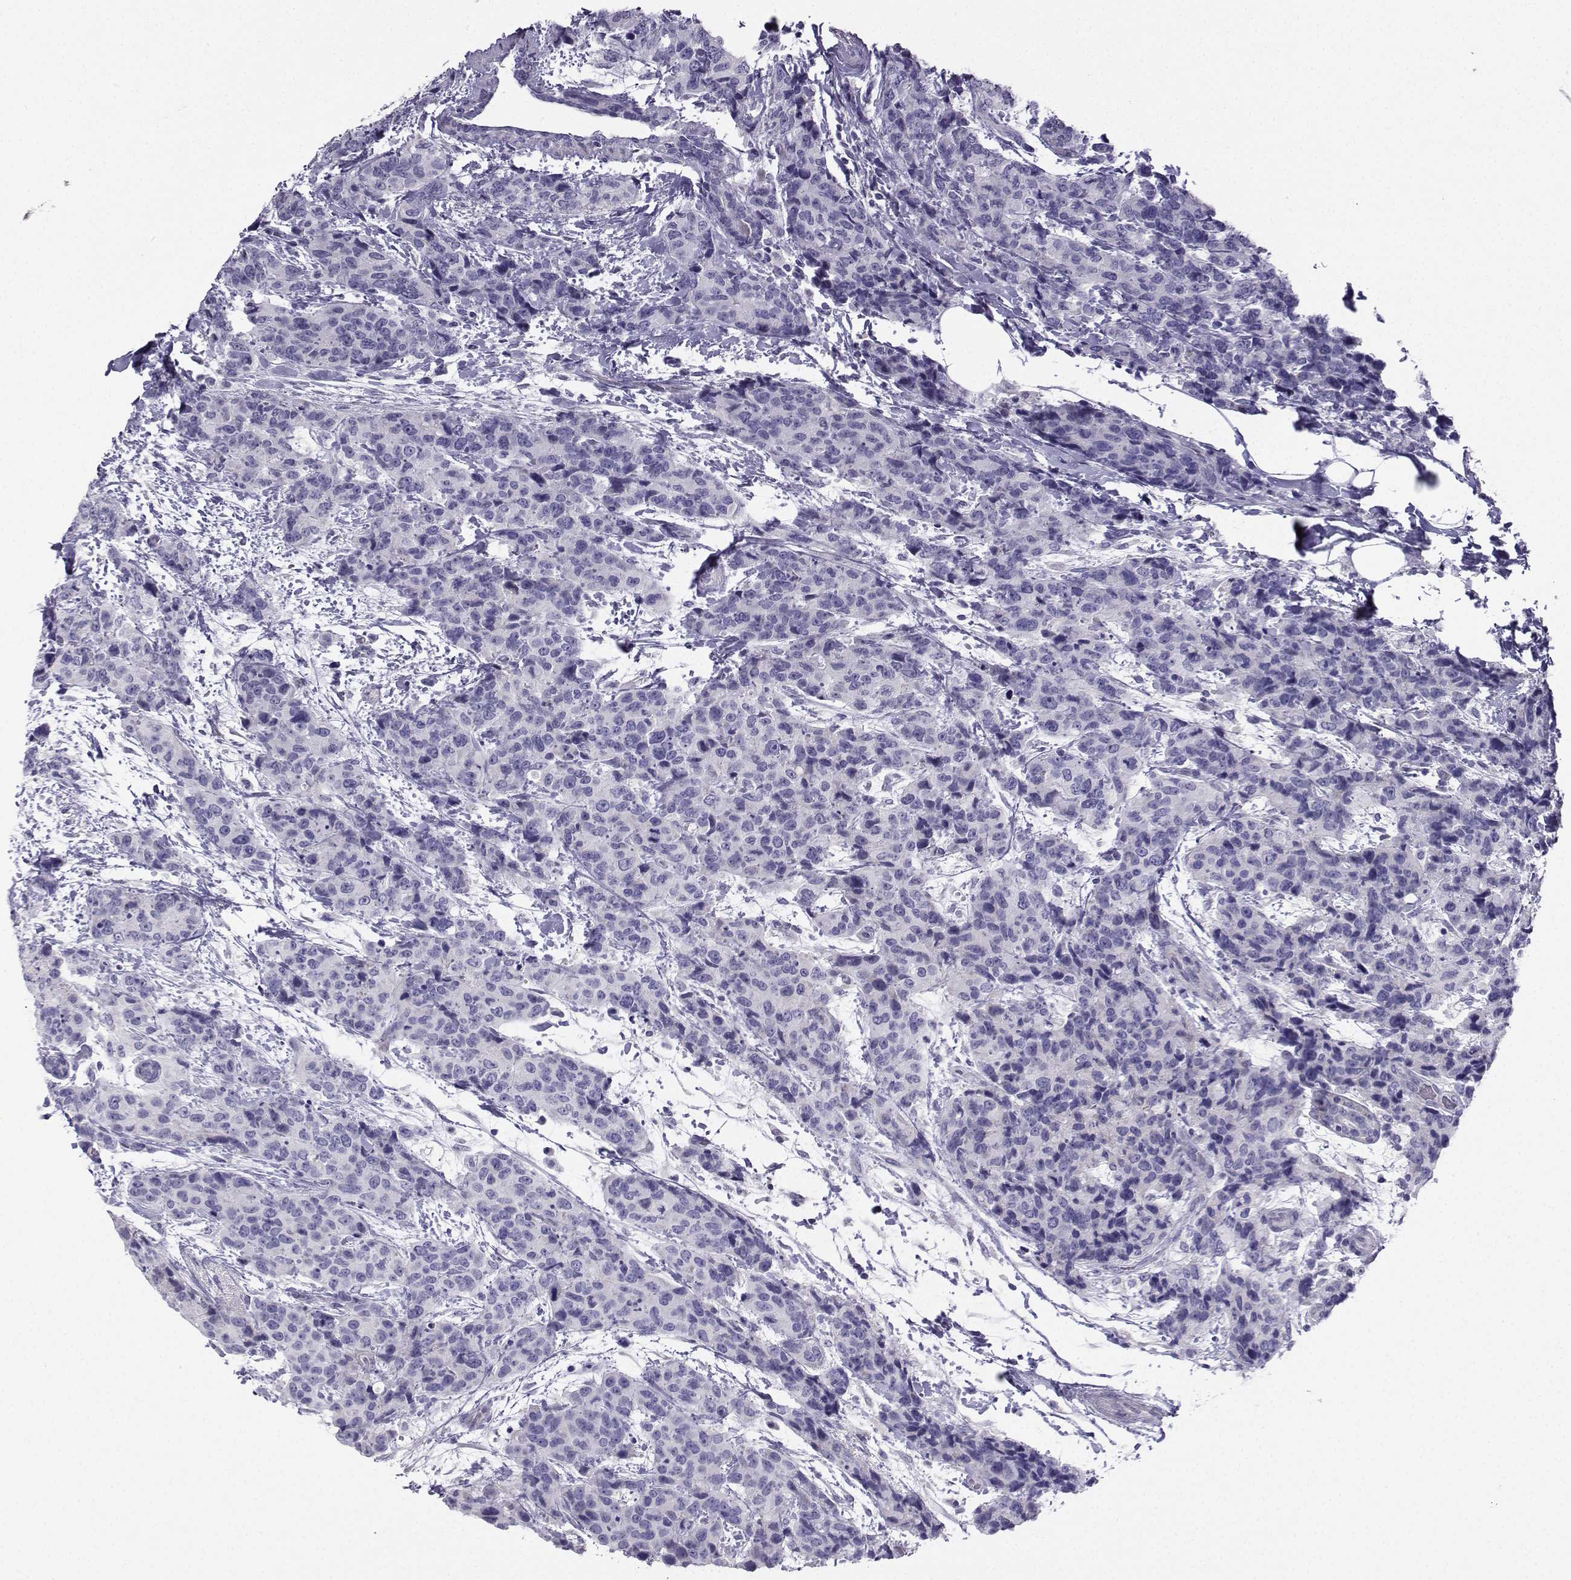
{"staining": {"intensity": "negative", "quantity": "none", "location": "none"}, "tissue": "breast cancer", "cell_type": "Tumor cells", "image_type": "cancer", "snomed": [{"axis": "morphology", "description": "Lobular carcinoma"}, {"axis": "topography", "description": "Breast"}], "caption": "This micrograph is of breast cancer stained with immunohistochemistry to label a protein in brown with the nuclei are counter-stained blue. There is no expression in tumor cells.", "gene": "FBXO24", "patient": {"sex": "female", "age": 59}}